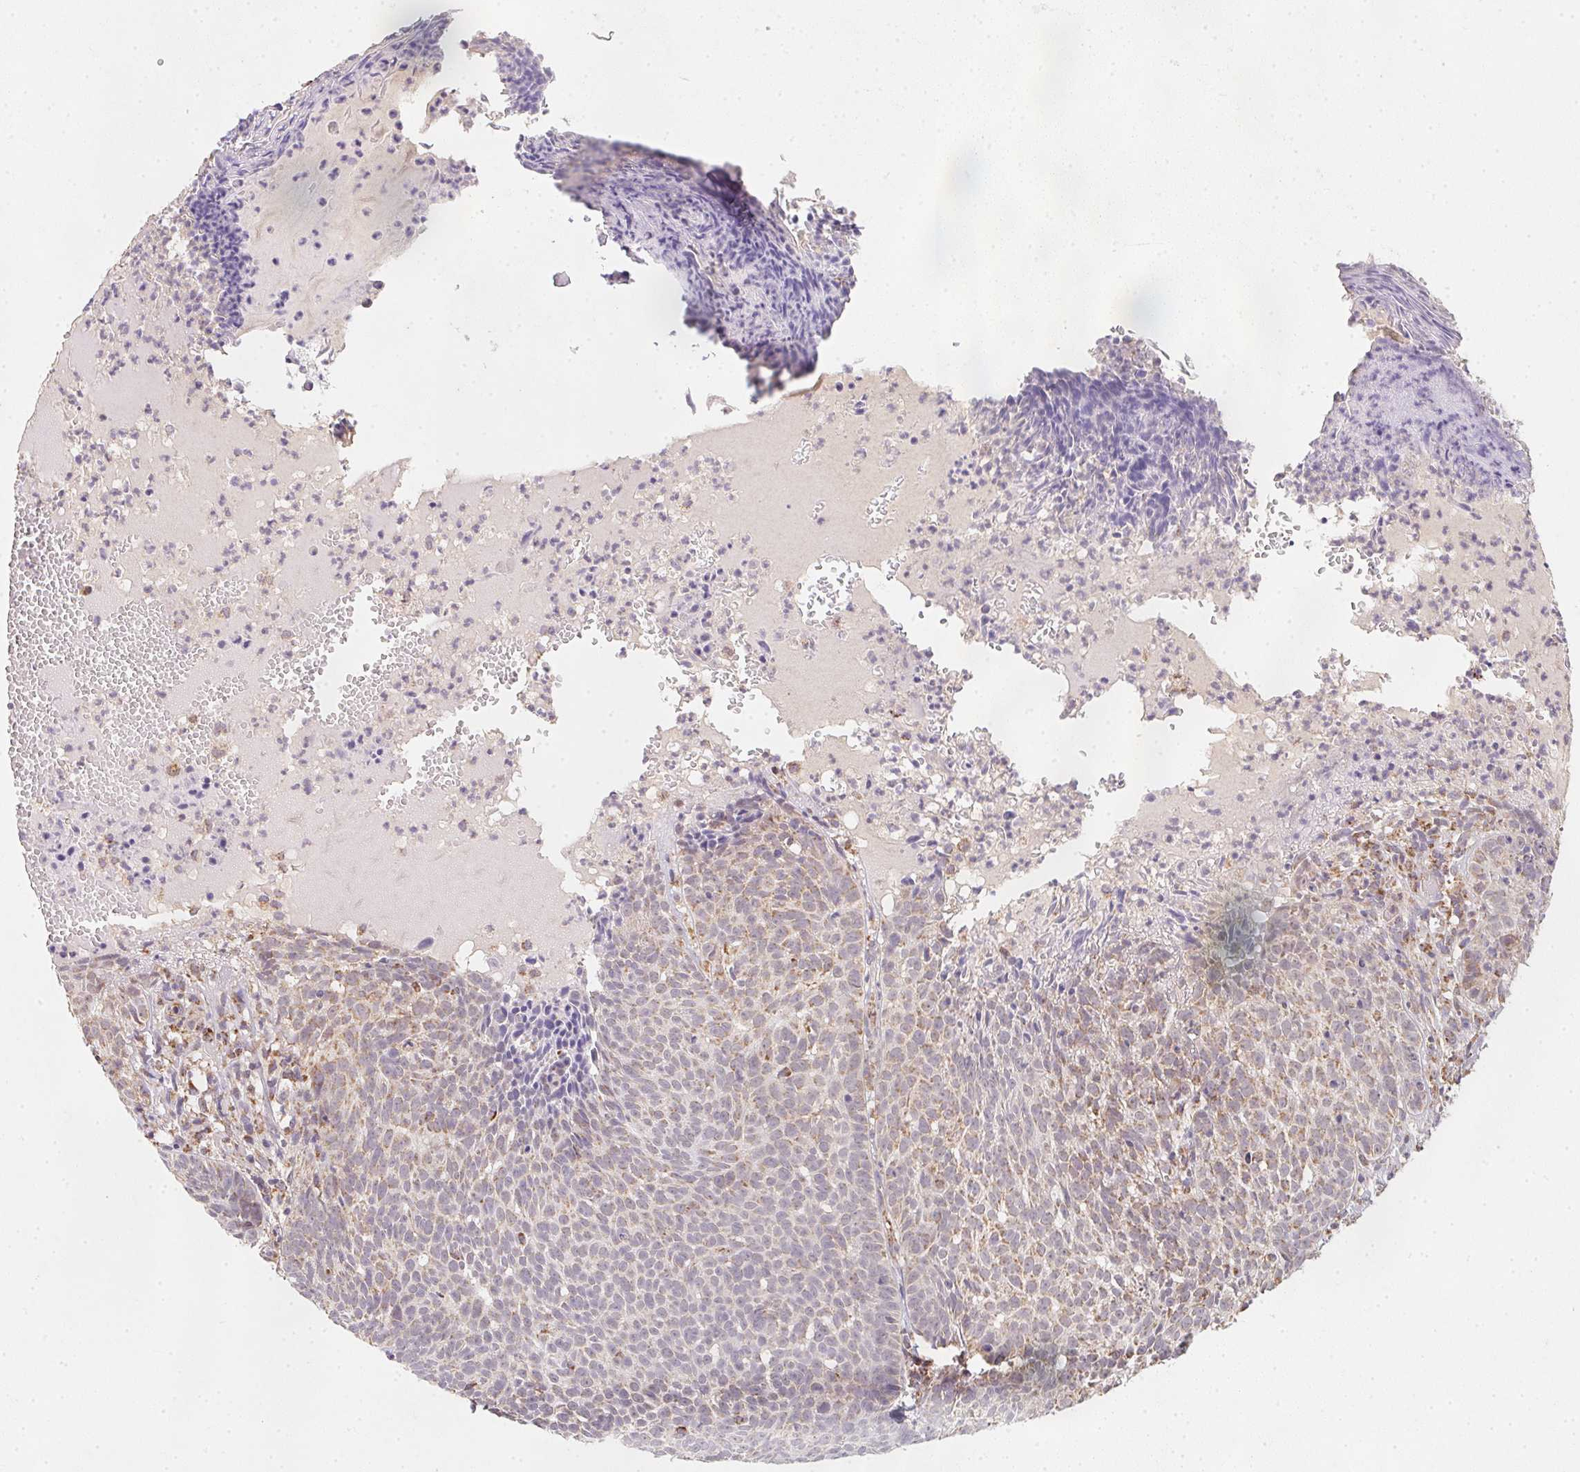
{"staining": {"intensity": "moderate", "quantity": "<25%", "location": "cytoplasmic/membranous"}, "tissue": "skin cancer", "cell_type": "Tumor cells", "image_type": "cancer", "snomed": [{"axis": "morphology", "description": "Basal cell carcinoma"}, {"axis": "topography", "description": "Skin"}], "caption": "A micrograph of skin cancer stained for a protein shows moderate cytoplasmic/membranous brown staining in tumor cells. (brown staining indicates protein expression, while blue staining denotes nuclei).", "gene": "NDUFS6", "patient": {"sex": "male", "age": 90}}